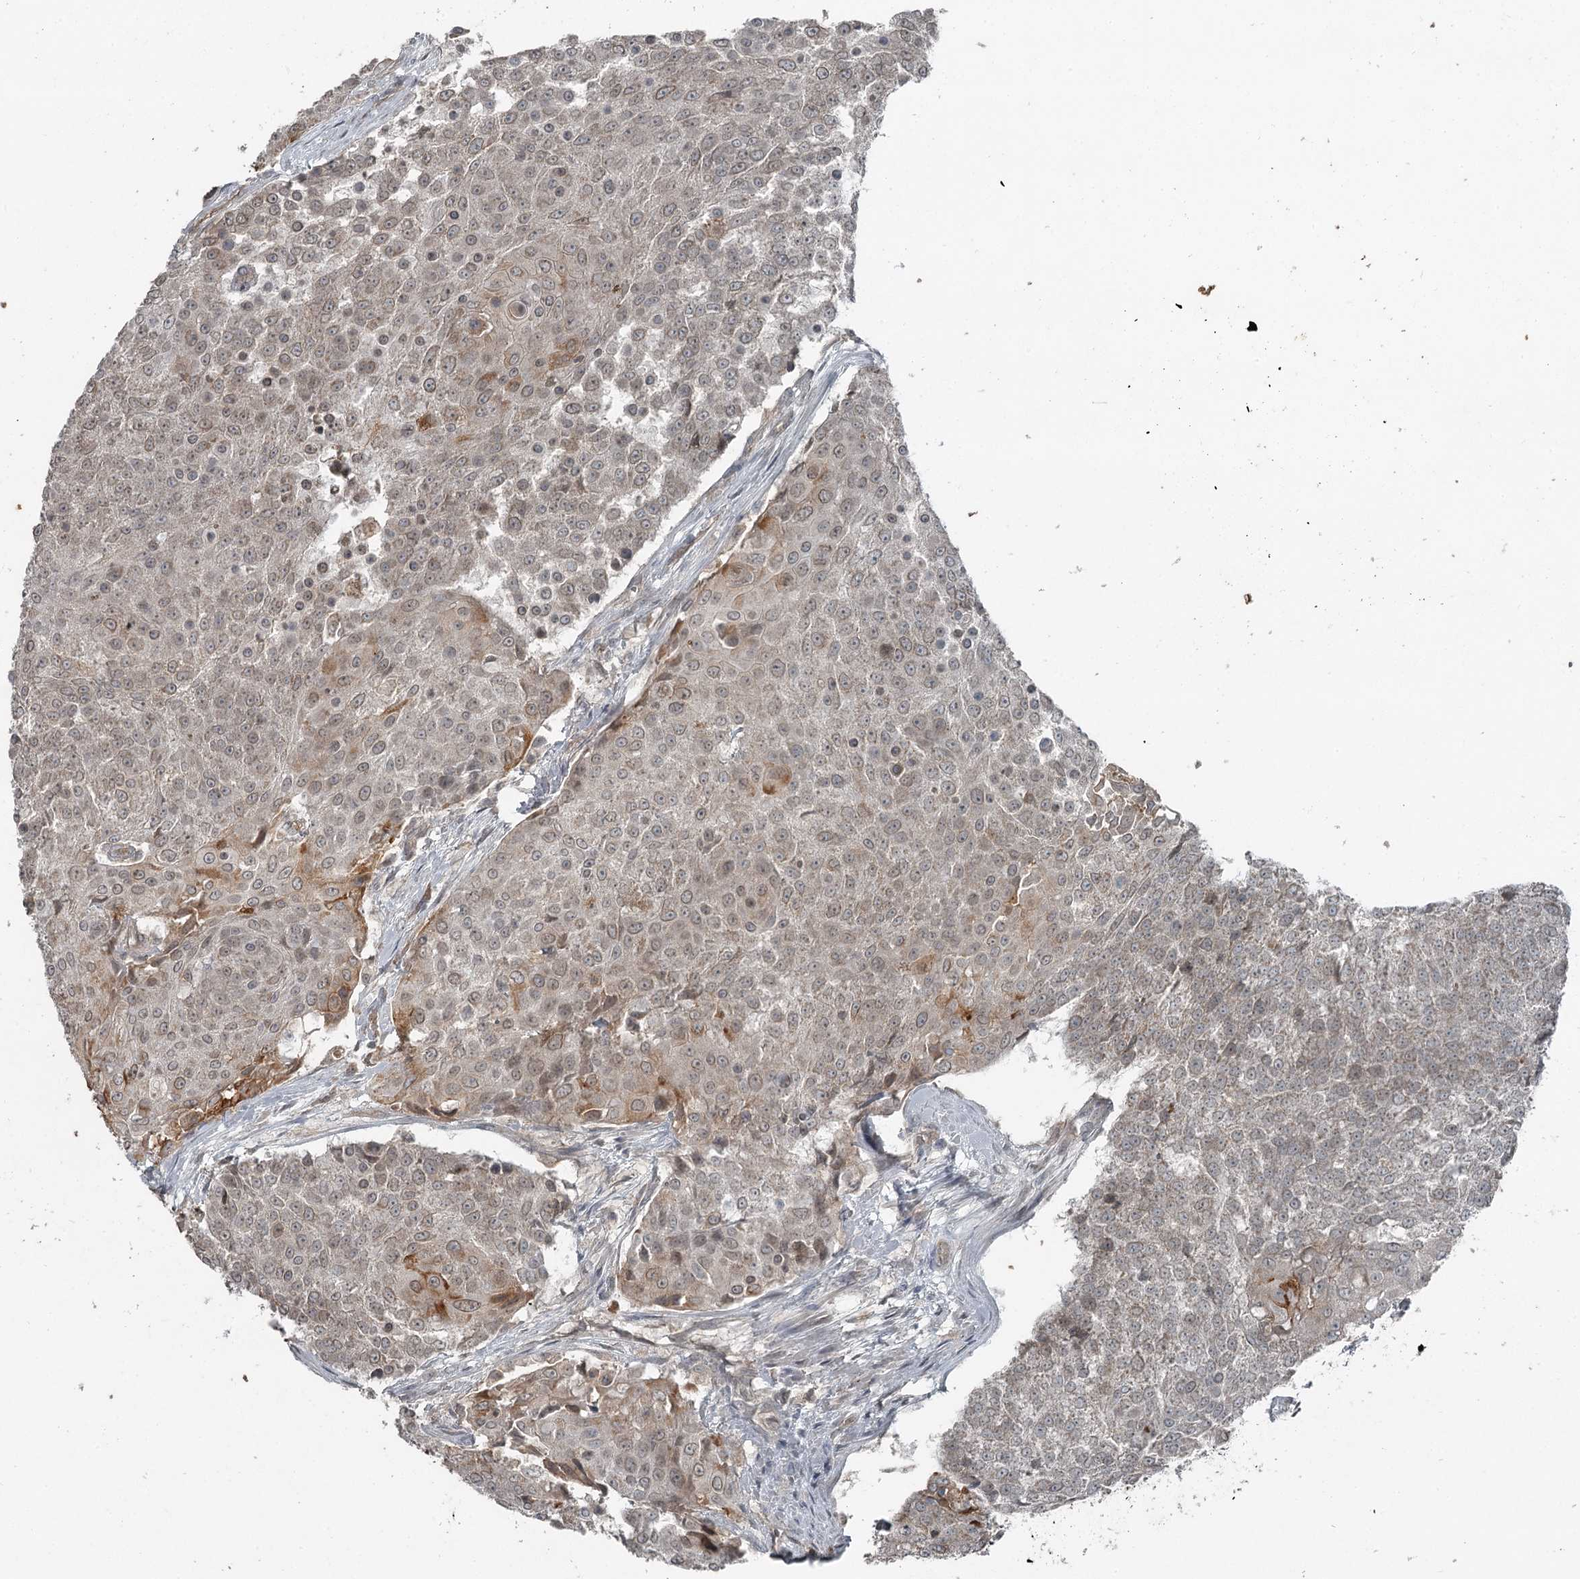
{"staining": {"intensity": "weak", "quantity": "25%-75%", "location": "cytoplasmic/membranous"}, "tissue": "urothelial cancer", "cell_type": "Tumor cells", "image_type": "cancer", "snomed": [{"axis": "morphology", "description": "Urothelial carcinoma, High grade"}, {"axis": "topography", "description": "Urinary bladder"}], "caption": "High-grade urothelial carcinoma was stained to show a protein in brown. There is low levels of weak cytoplasmic/membranous expression in about 25%-75% of tumor cells.", "gene": "SLC39A8", "patient": {"sex": "female", "age": 63}}